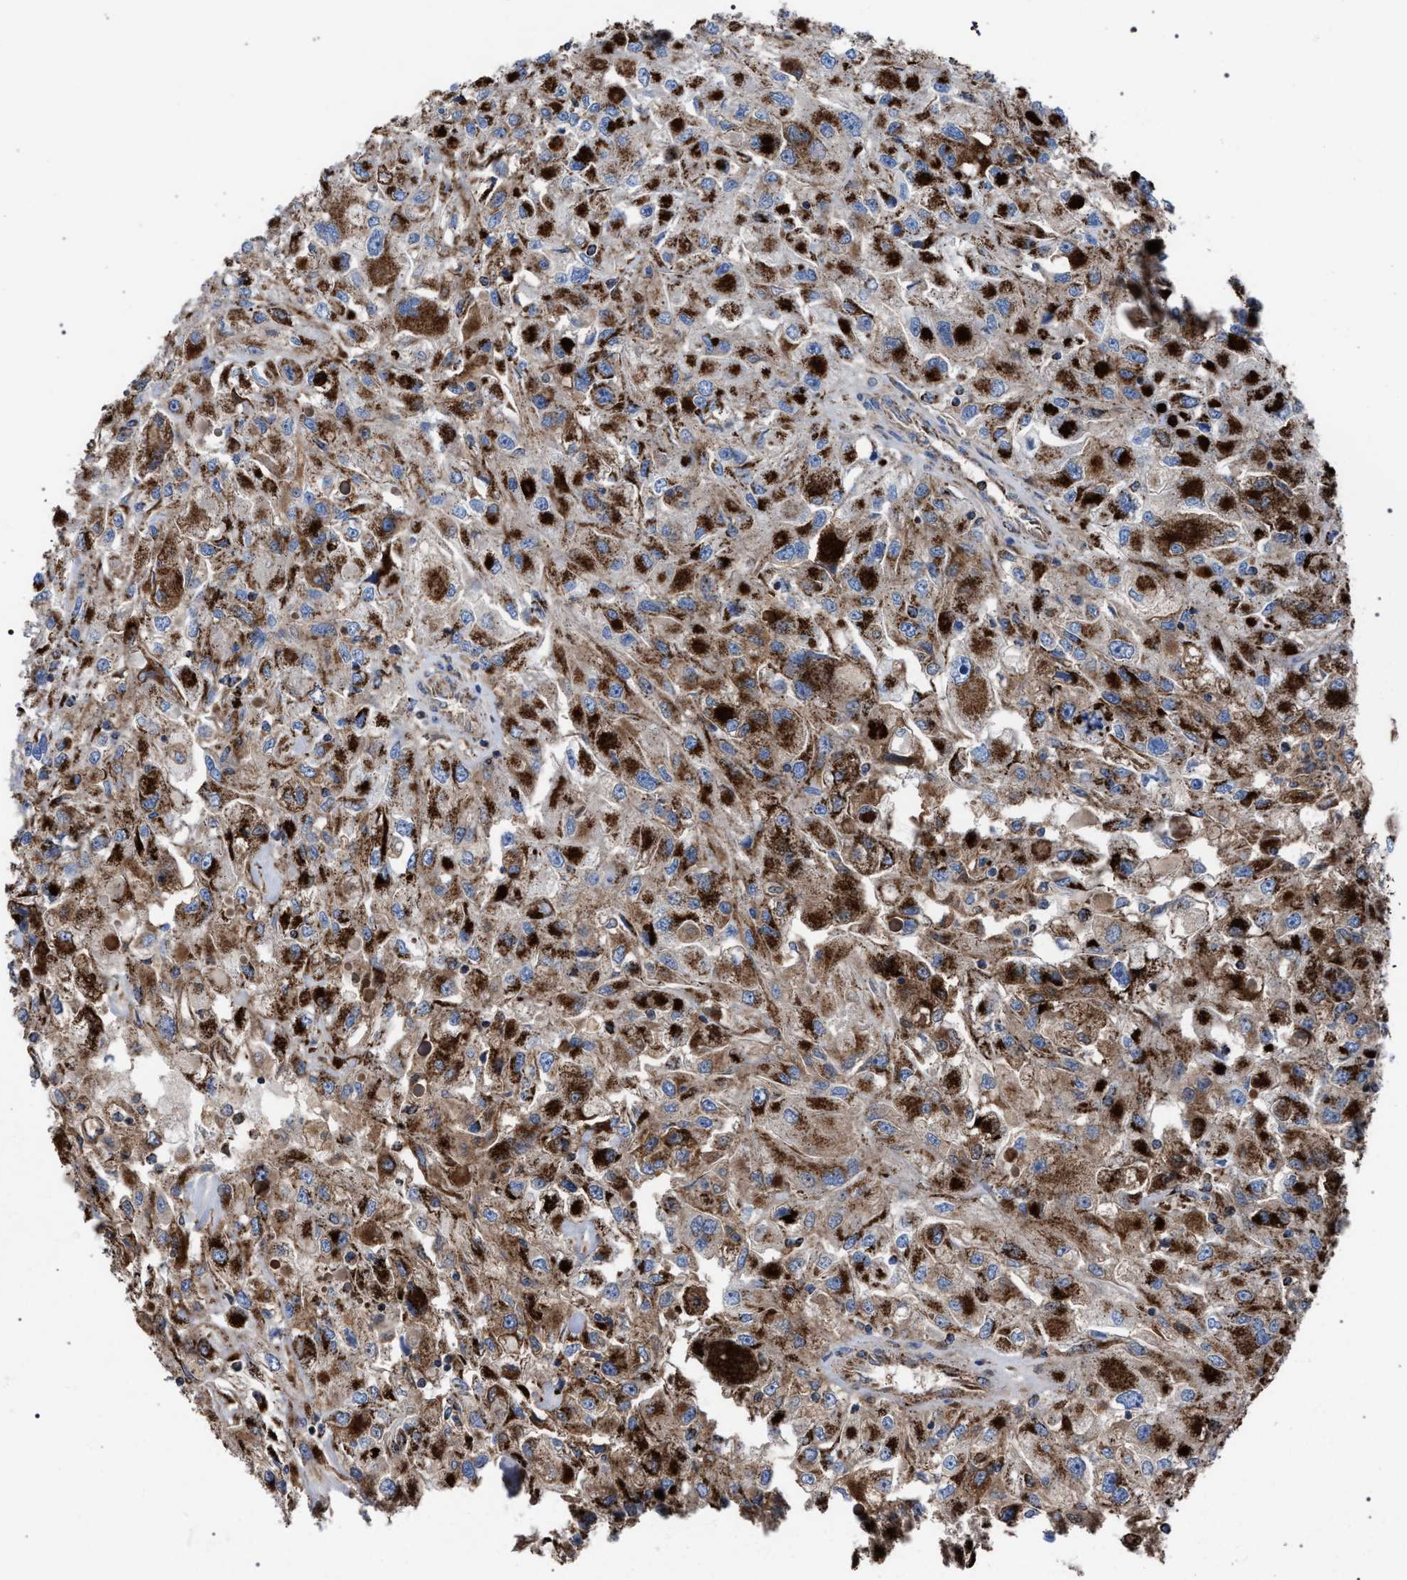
{"staining": {"intensity": "strong", "quantity": ">75%", "location": "cytoplasmic/membranous"}, "tissue": "renal cancer", "cell_type": "Tumor cells", "image_type": "cancer", "snomed": [{"axis": "morphology", "description": "Adenocarcinoma, NOS"}, {"axis": "topography", "description": "Kidney"}], "caption": "Tumor cells exhibit high levels of strong cytoplasmic/membranous positivity in approximately >75% of cells in adenocarcinoma (renal).", "gene": "VPS13A", "patient": {"sex": "female", "age": 52}}